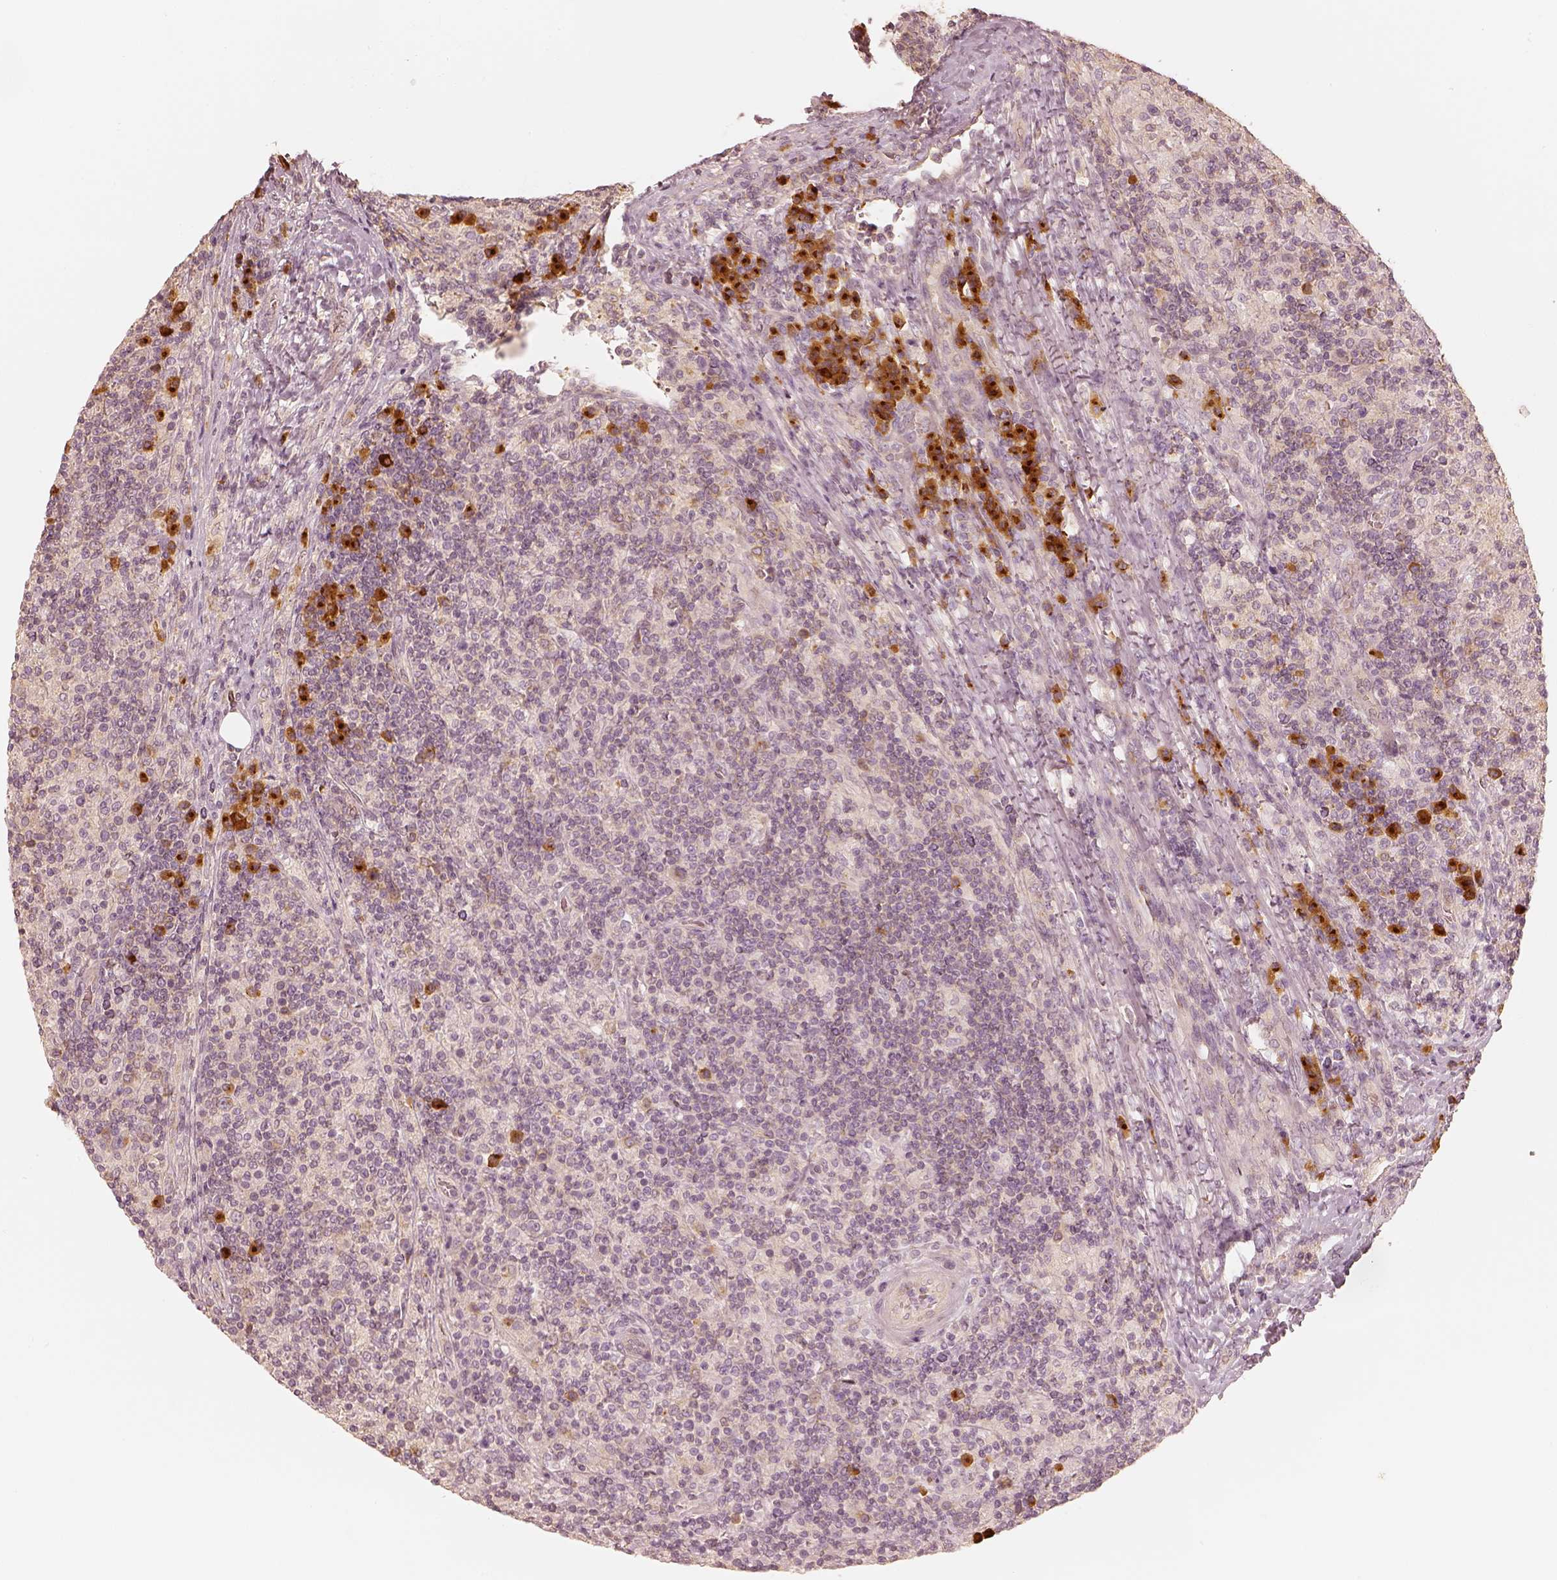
{"staining": {"intensity": "negative", "quantity": "none", "location": "none"}, "tissue": "lymphoma", "cell_type": "Tumor cells", "image_type": "cancer", "snomed": [{"axis": "morphology", "description": "Hodgkin's disease, NOS"}, {"axis": "topography", "description": "Lymph node"}], "caption": "Immunohistochemistry (IHC) of human lymphoma shows no positivity in tumor cells.", "gene": "GORASP2", "patient": {"sex": "male", "age": 70}}